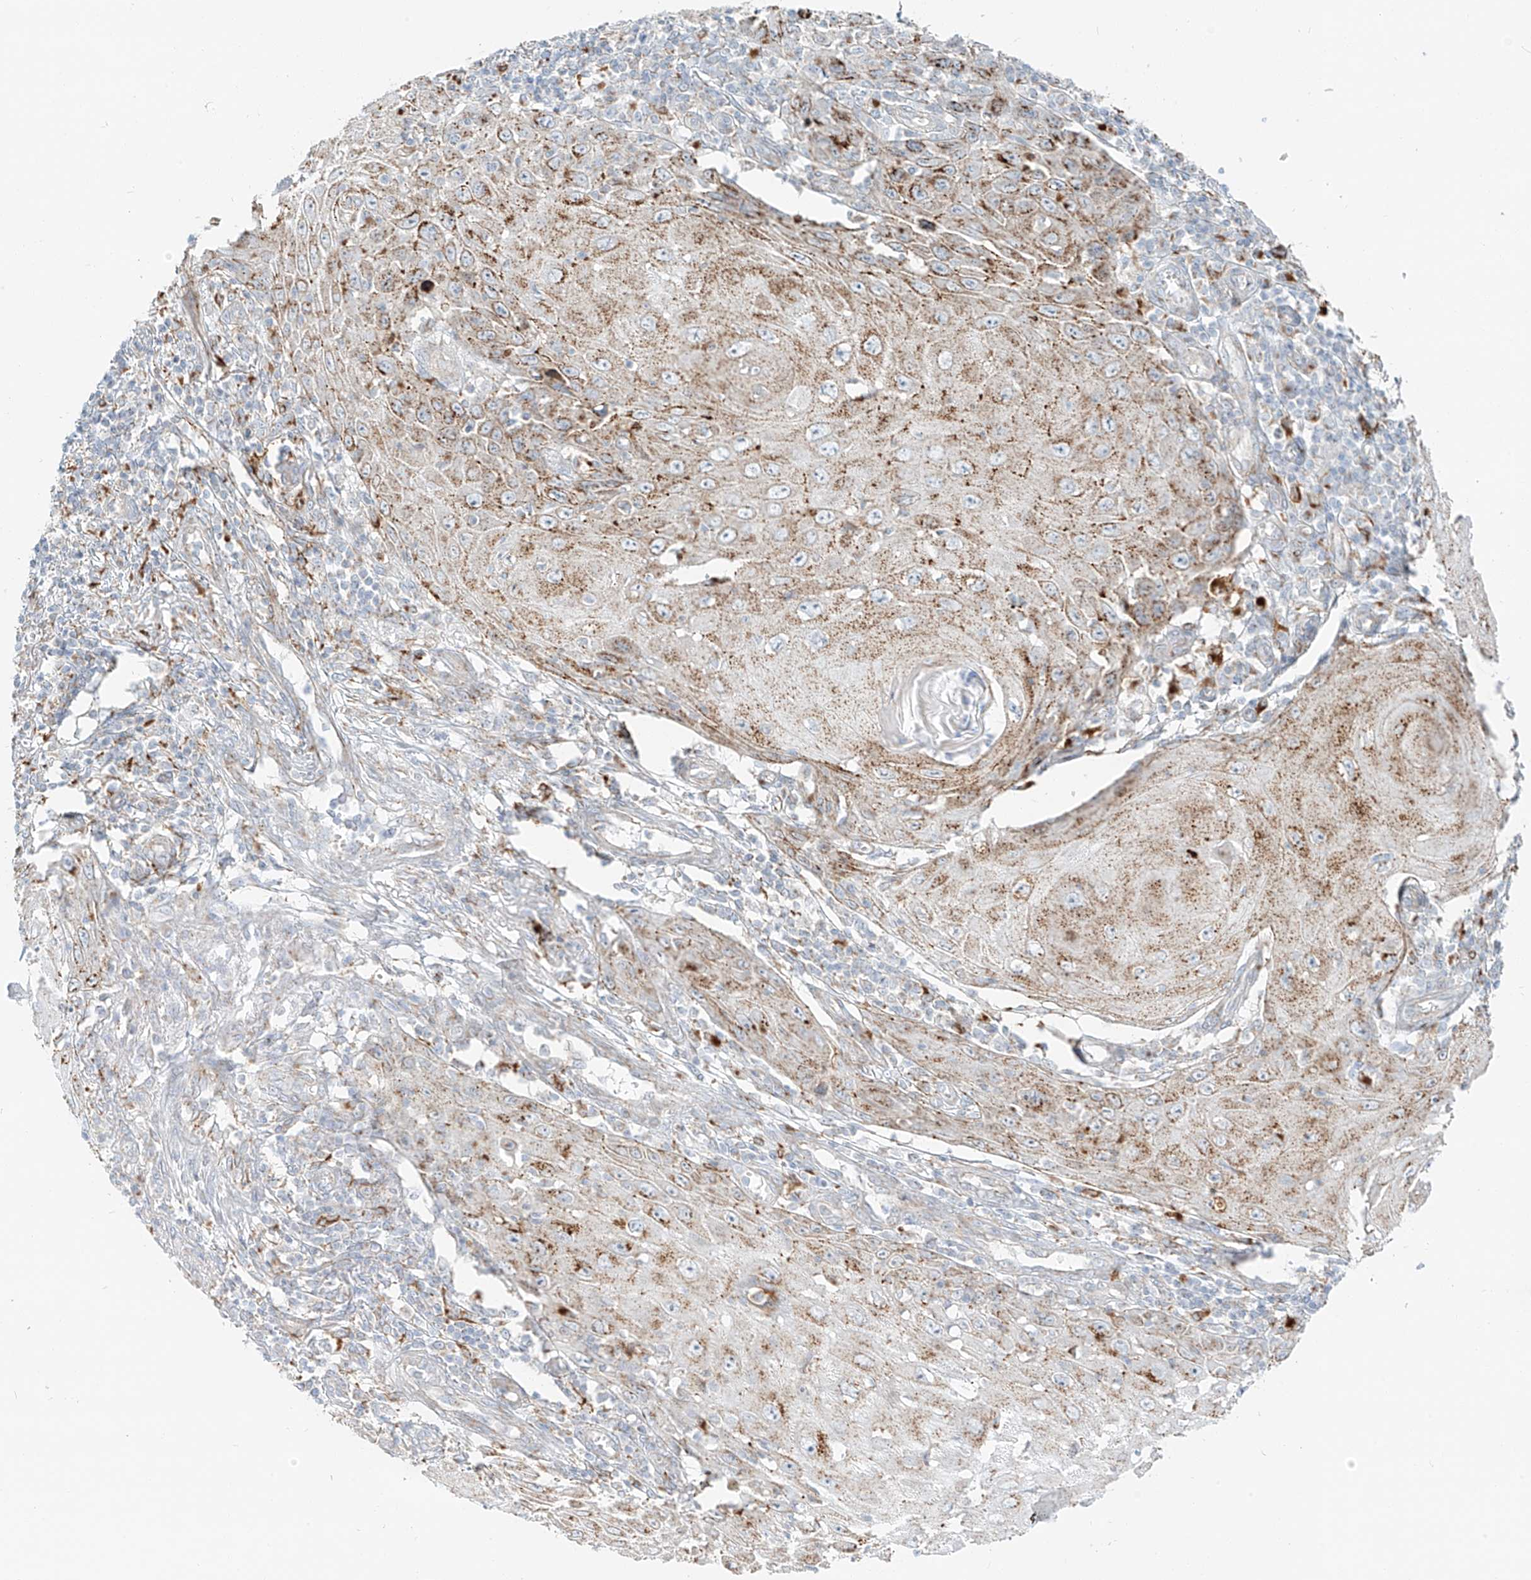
{"staining": {"intensity": "moderate", "quantity": "25%-75%", "location": "cytoplasmic/membranous"}, "tissue": "skin cancer", "cell_type": "Tumor cells", "image_type": "cancer", "snomed": [{"axis": "morphology", "description": "Squamous cell carcinoma, NOS"}, {"axis": "topography", "description": "Skin"}], "caption": "About 25%-75% of tumor cells in human skin cancer (squamous cell carcinoma) display moderate cytoplasmic/membranous protein positivity as visualized by brown immunohistochemical staining.", "gene": "SLC35F6", "patient": {"sex": "female", "age": 73}}